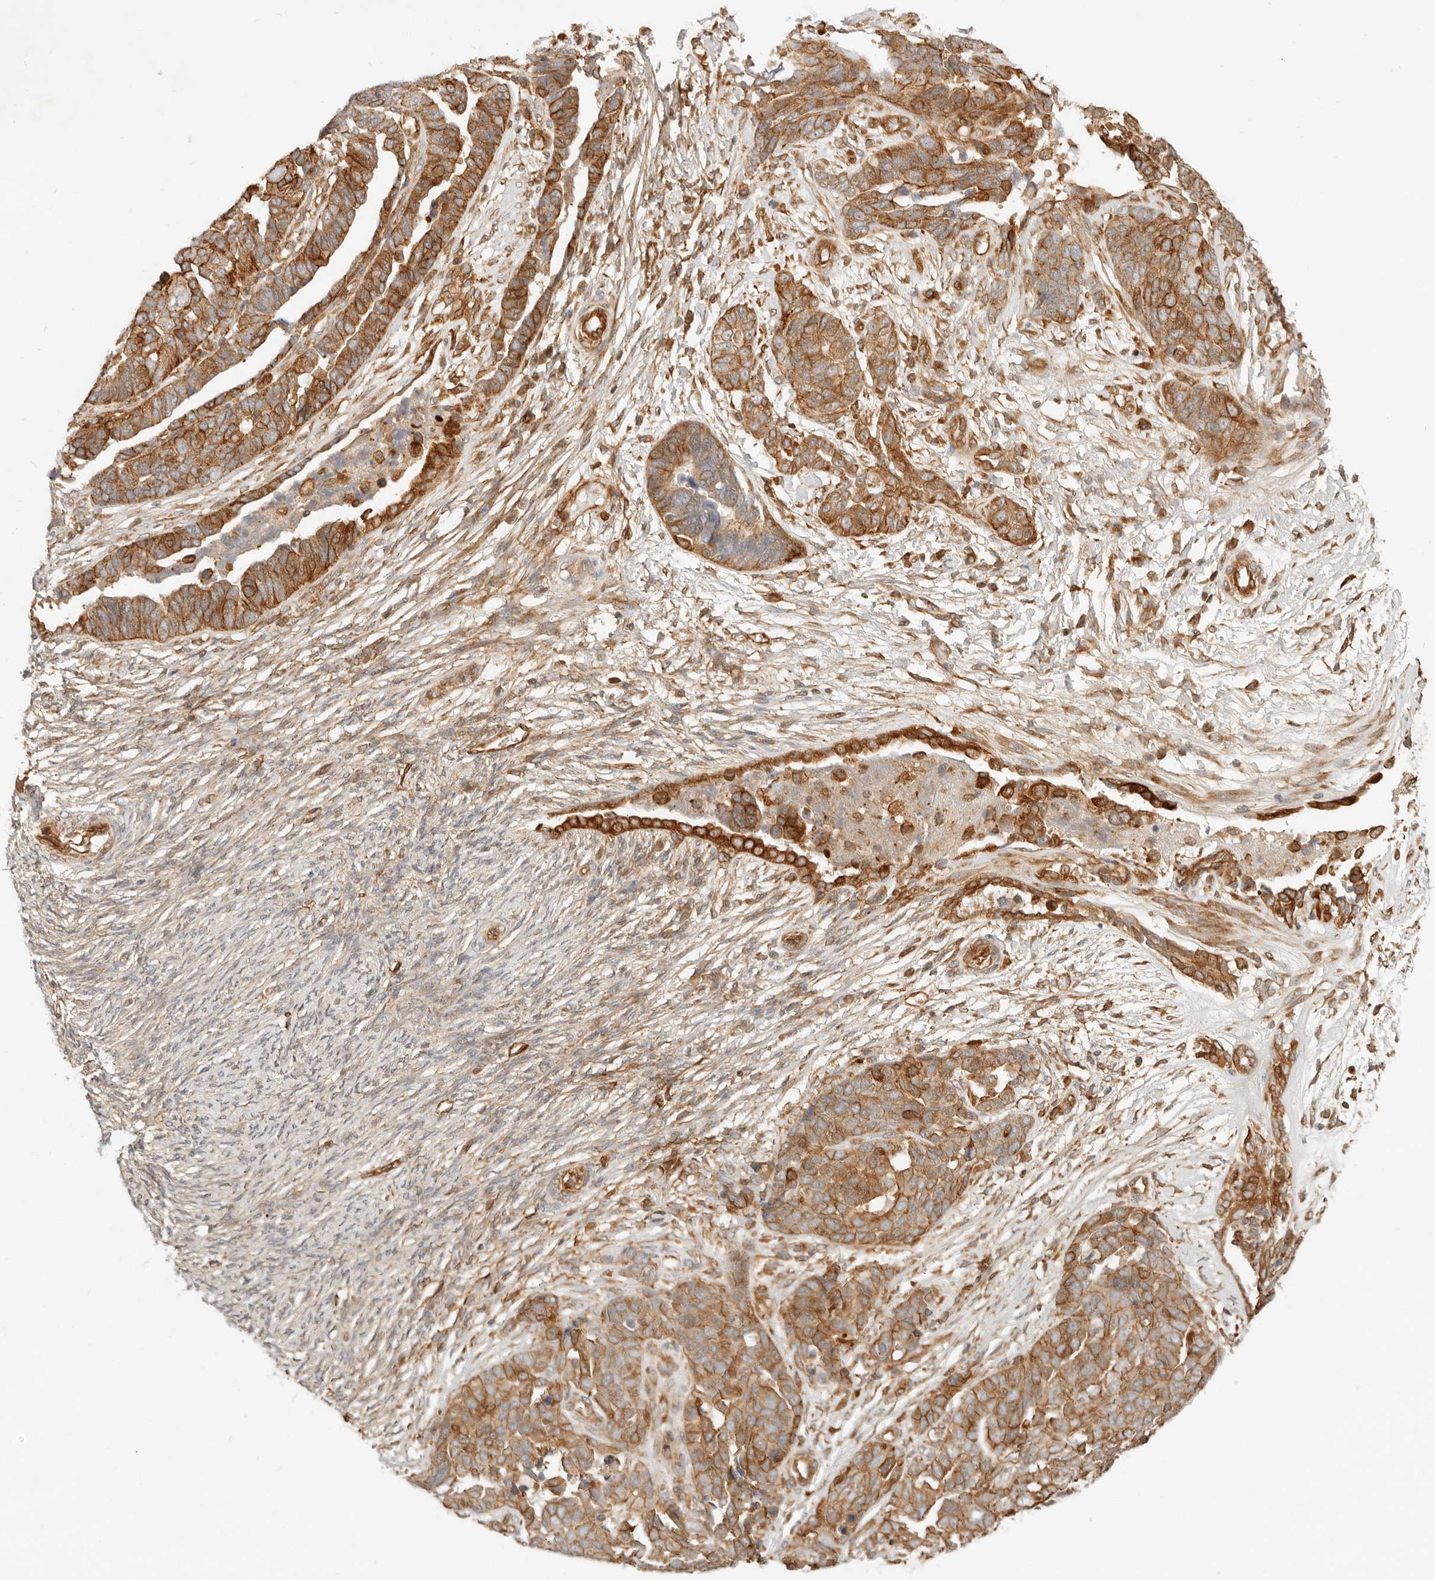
{"staining": {"intensity": "moderate", "quantity": ">75%", "location": "cytoplasmic/membranous"}, "tissue": "ovarian cancer", "cell_type": "Tumor cells", "image_type": "cancer", "snomed": [{"axis": "morphology", "description": "Cystadenocarcinoma, serous, NOS"}, {"axis": "topography", "description": "Ovary"}], "caption": "A histopathology image of human ovarian serous cystadenocarcinoma stained for a protein displays moderate cytoplasmic/membranous brown staining in tumor cells.", "gene": "UFSP1", "patient": {"sex": "female", "age": 44}}